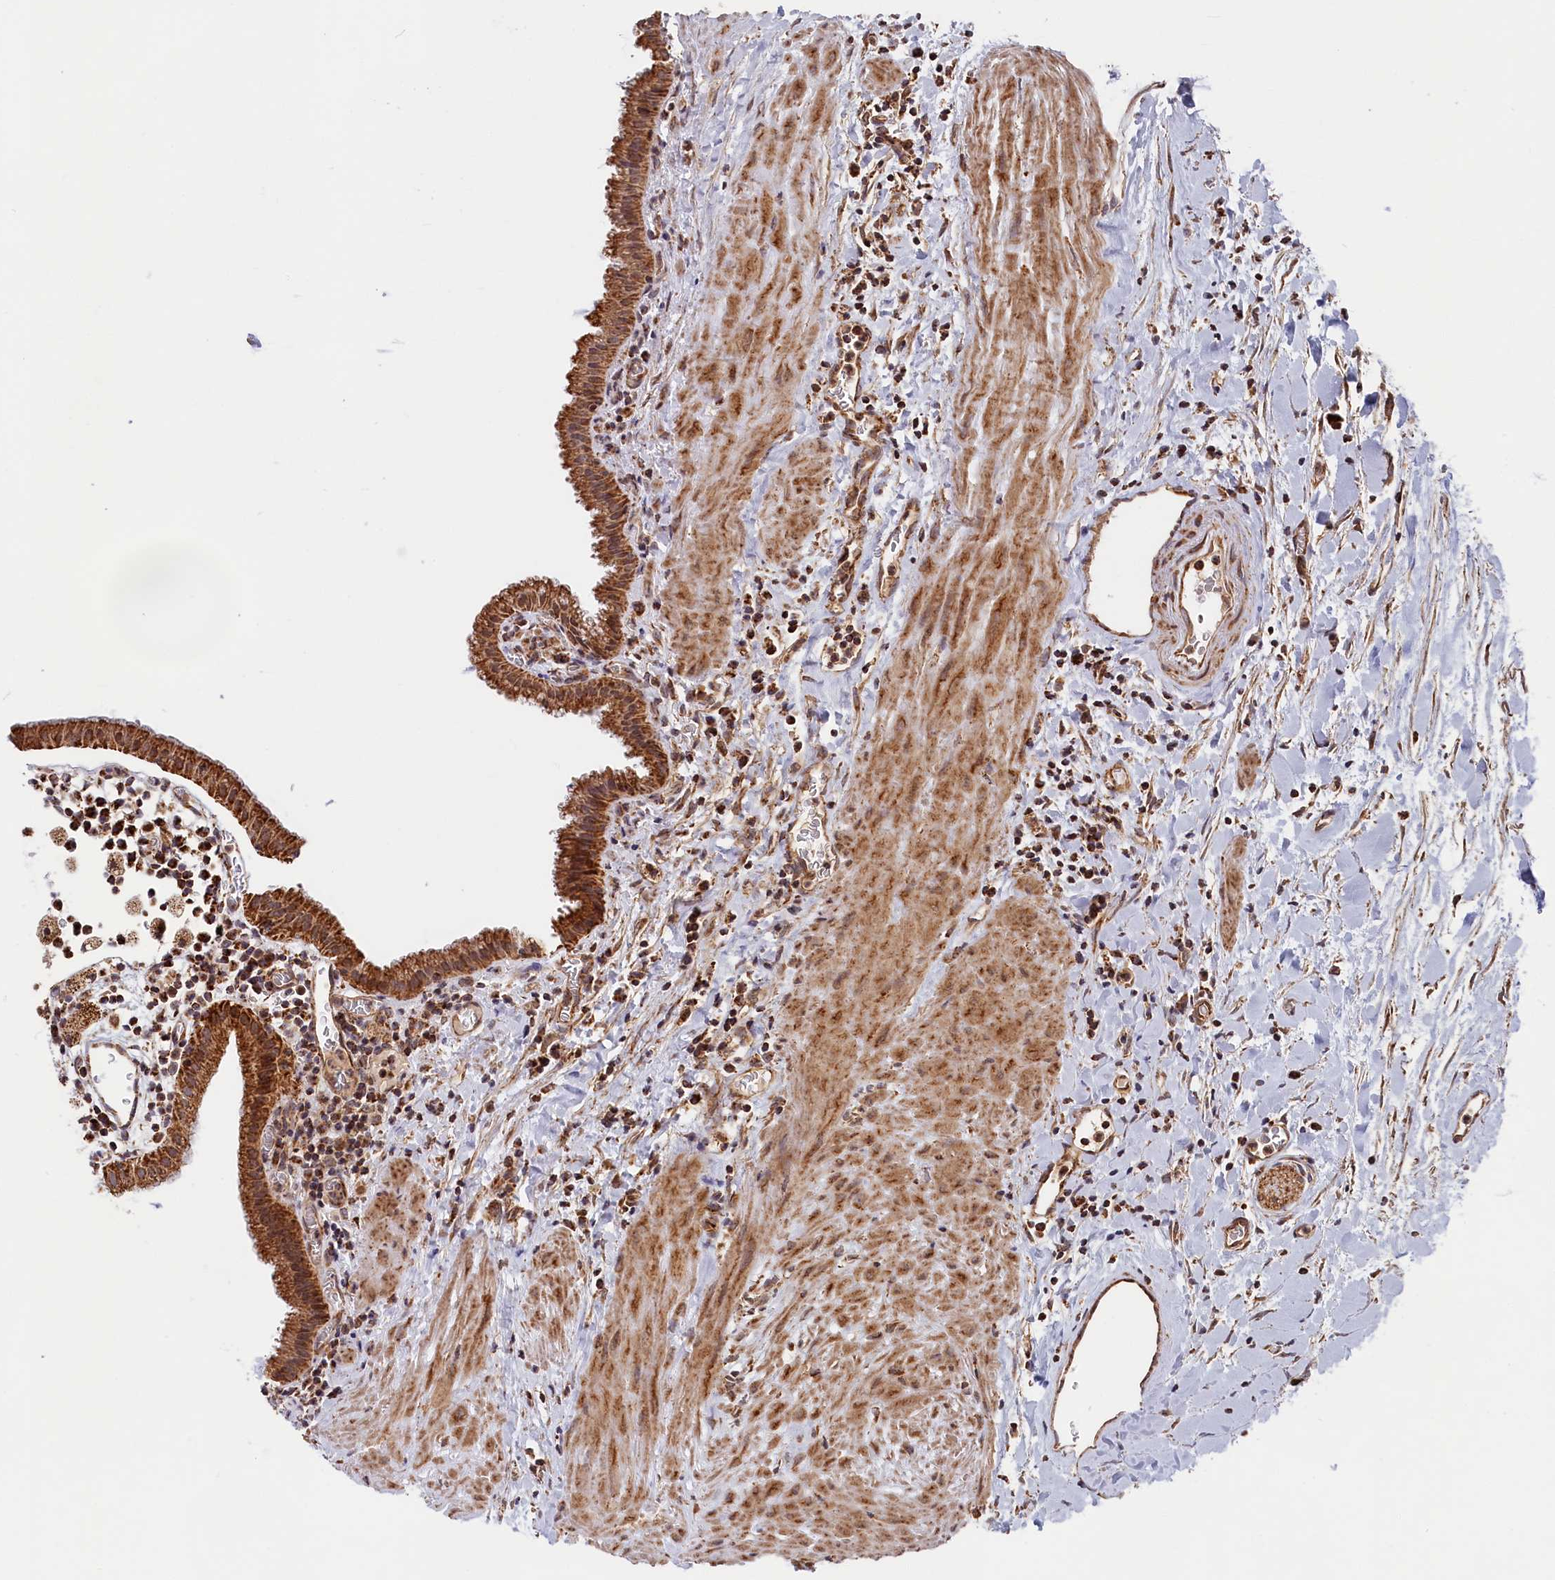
{"staining": {"intensity": "strong", "quantity": ">75%", "location": "cytoplasmic/membranous"}, "tissue": "gallbladder", "cell_type": "Glandular cells", "image_type": "normal", "snomed": [{"axis": "morphology", "description": "Normal tissue, NOS"}, {"axis": "topography", "description": "Gallbladder"}], "caption": "This is a histology image of immunohistochemistry staining of unremarkable gallbladder, which shows strong expression in the cytoplasmic/membranous of glandular cells.", "gene": "MACROD1", "patient": {"sex": "male", "age": 78}}